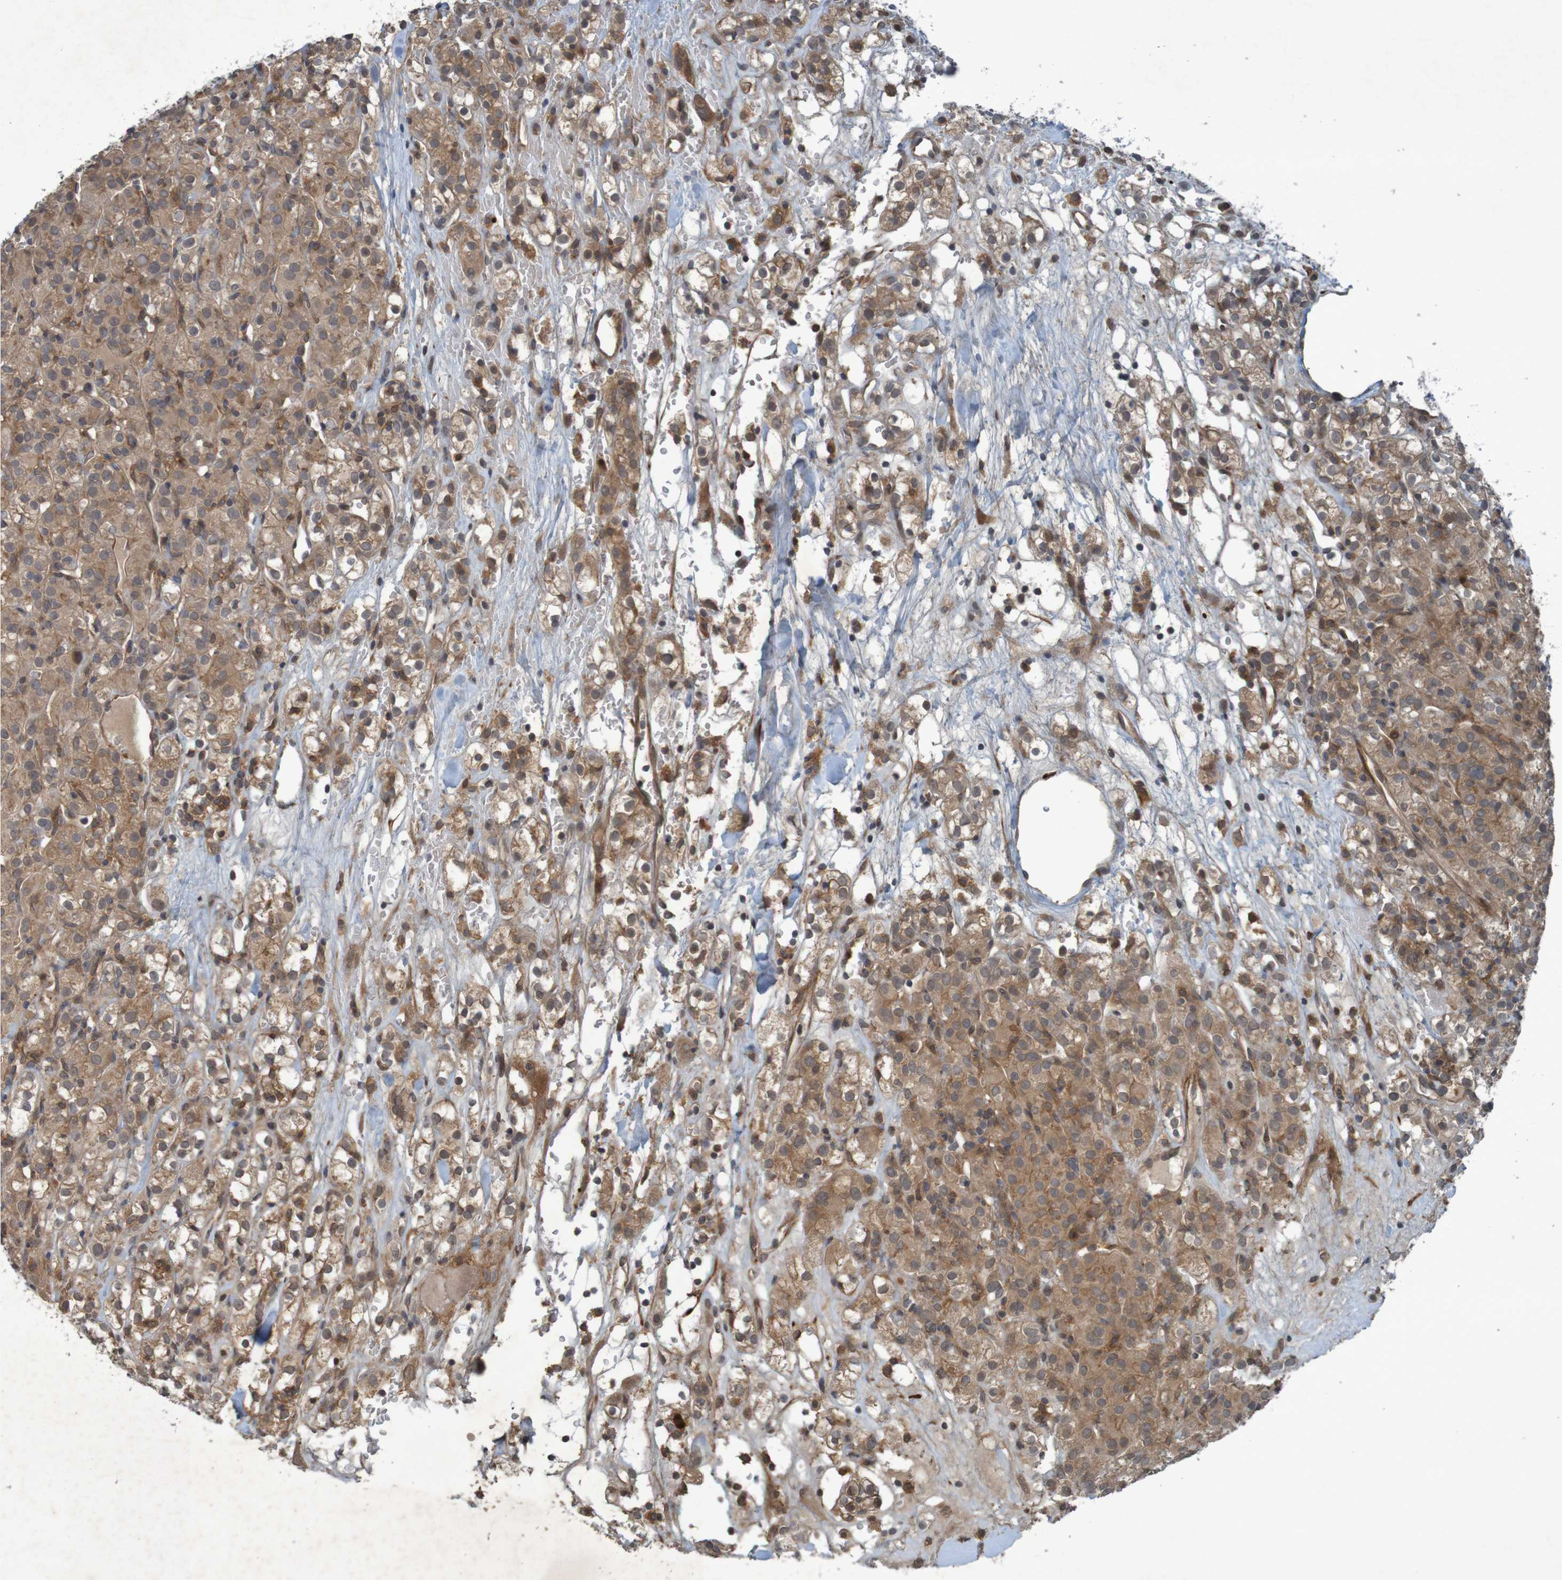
{"staining": {"intensity": "moderate", "quantity": ">75%", "location": "cytoplasmic/membranous"}, "tissue": "renal cancer", "cell_type": "Tumor cells", "image_type": "cancer", "snomed": [{"axis": "morphology", "description": "Normal tissue, NOS"}, {"axis": "morphology", "description": "Adenocarcinoma, NOS"}, {"axis": "topography", "description": "Kidney"}], "caption": "Immunohistochemistry of renal cancer shows medium levels of moderate cytoplasmic/membranous positivity in about >75% of tumor cells.", "gene": "ARHGEF11", "patient": {"sex": "male", "age": 61}}